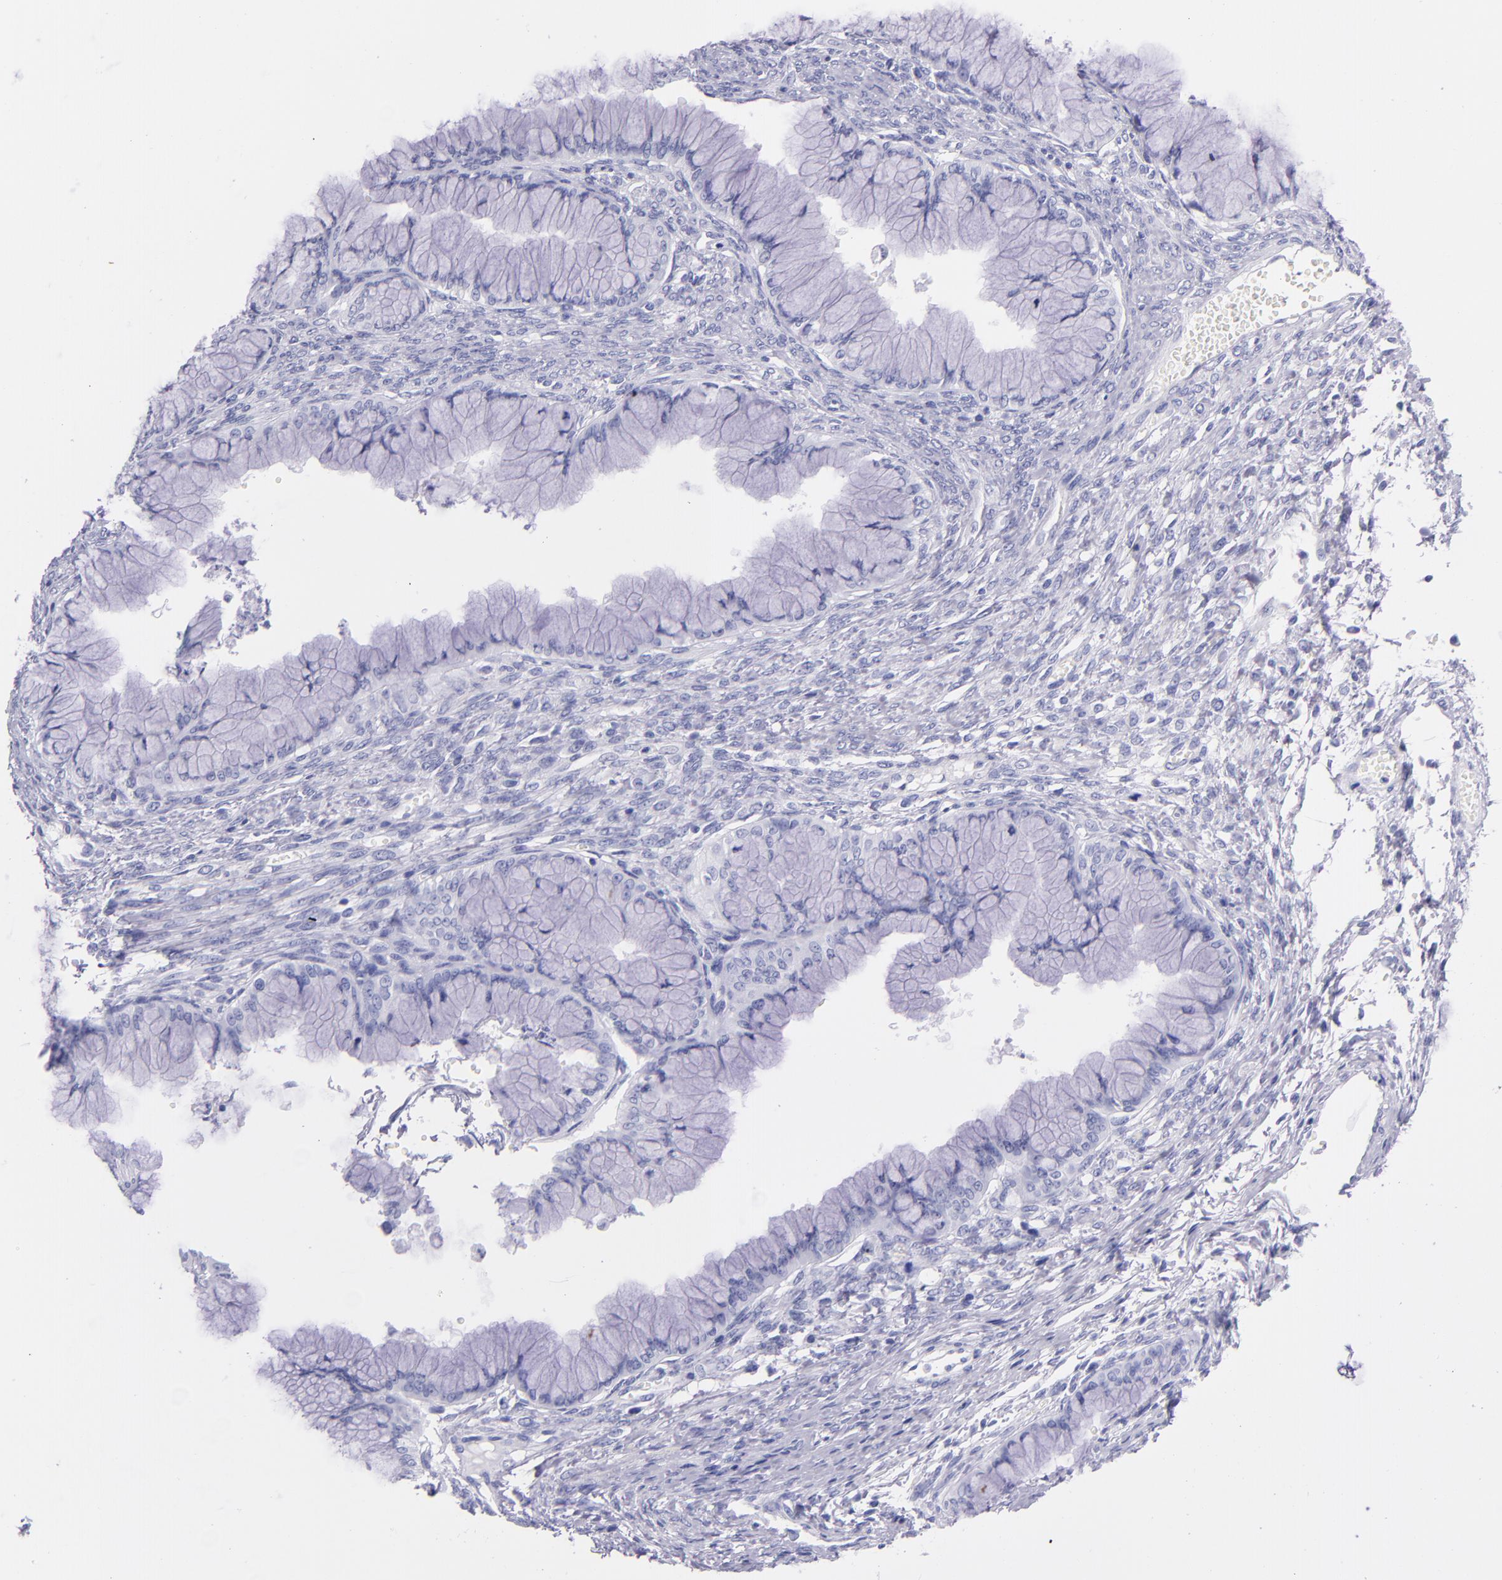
{"staining": {"intensity": "negative", "quantity": "none", "location": "none"}, "tissue": "ovarian cancer", "cell_type": "Tumor cells", "image_type": "cancer", "snomed": [{"axis": "morphology", "description": "Cystadenocarcinoma, mucinous, NOS"}, {"axis": "topography", "description": "Ovary"}], "caption": "The histopathology image displays no staining of tumor cells in ovarian cancer (mucinous cystadenocarcinoma).", "gene": "SFTPB", "patient": {"sex": "female", "age": 63}}